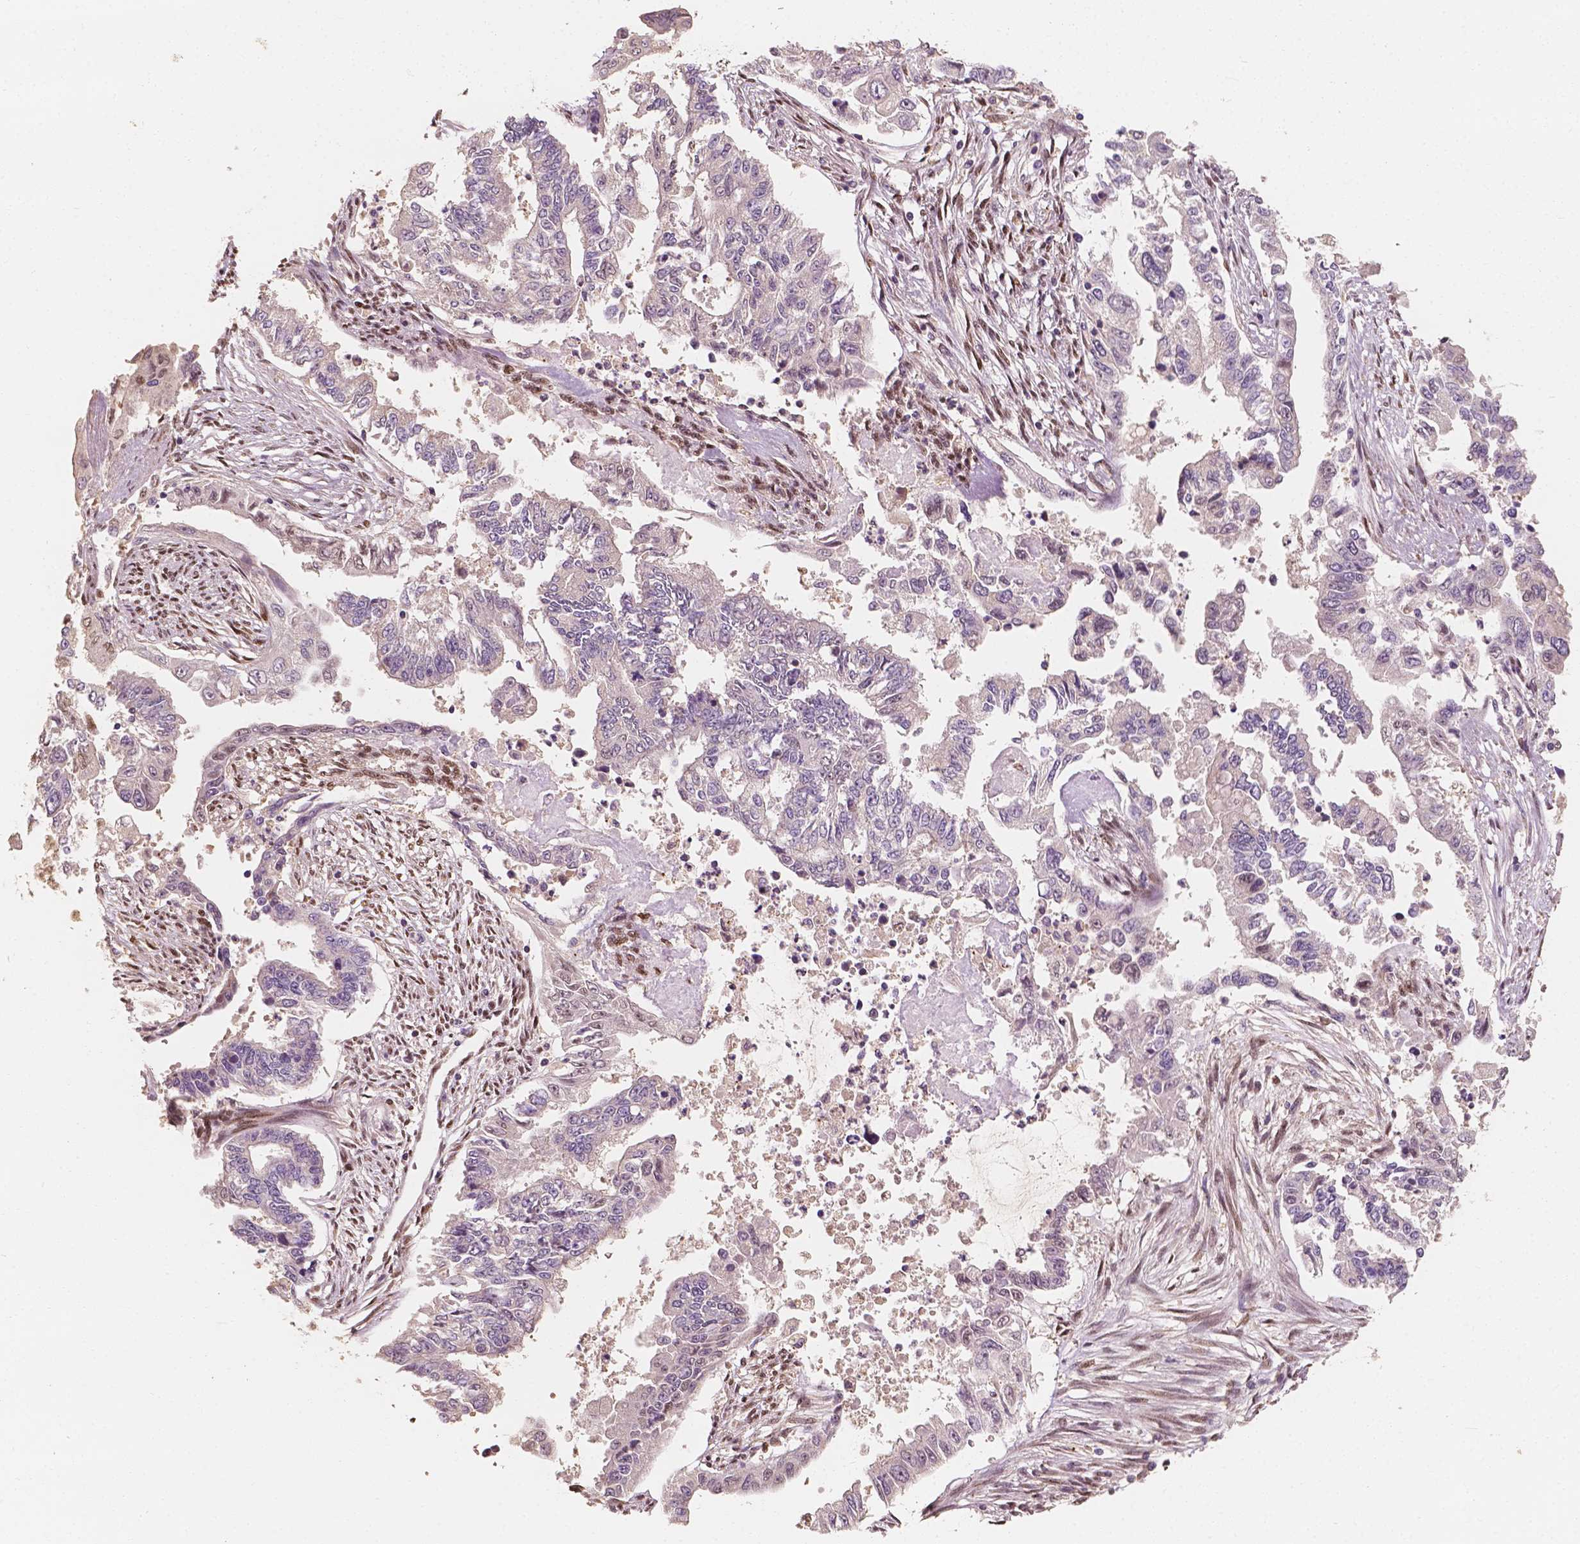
{"staining": {"intensity": "negative", "quantity": "none", "location": "none"}, "tissue": "endometrial cancer", "cell_type": "Tumor cells", "image_type": "cancer", "snomed": [{"axis": "morphology", "description": "Adenocarcinoma, NOS"}, {"axis": "topography", "description": "Uterus"}], "caption": "Tumor cells show no significant protein expression in endometrial cancer (adenocarcinoma).", "gene": "TBC1D17", "patient": {"sex": "female", "age": 59}}